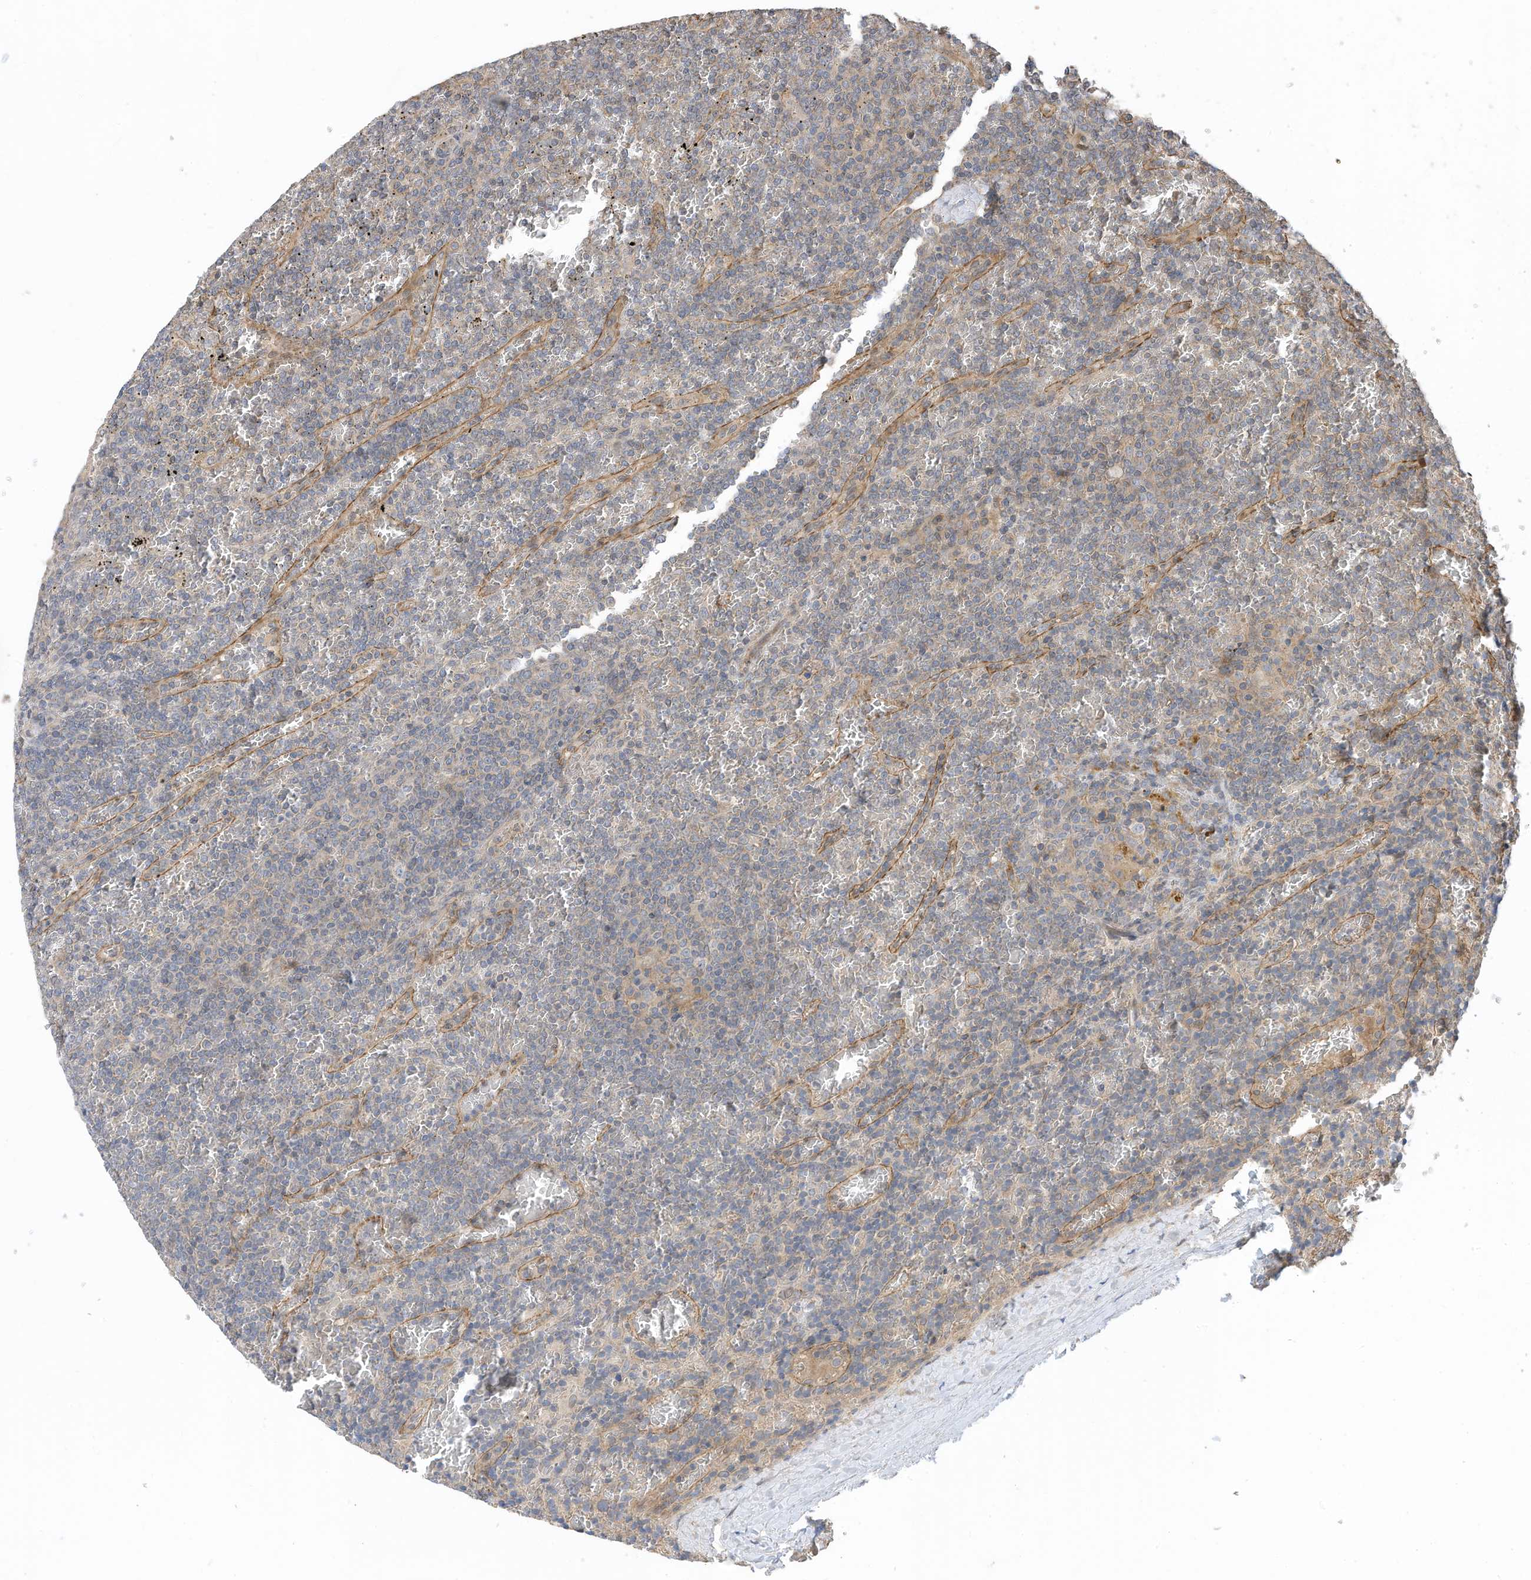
{"staining": {"intensity": "negative", "quantity": "none", "location": "none"}, "tissue": "lymphoma", "cell_type": "Tumor cells", "image_type": "cancer", "snomed": [{"axis": "morphology", "description": "Malignant lymphoma, non-Hodgkin's type, Low grade"}, {"axis": "topography", "description": "Spleen"}], "caption": "Immunohistochemistry (IHC) micrograph of neoplastic tissue: malignant lymphoma, non-Hodgkin's type (low-grade) stained with DAB (3,3'-diaminobenzidine) reveals no significant protein staining in tumor cells.", "gene": "REC8", "patient": {"sex": "female", "age": 19}}